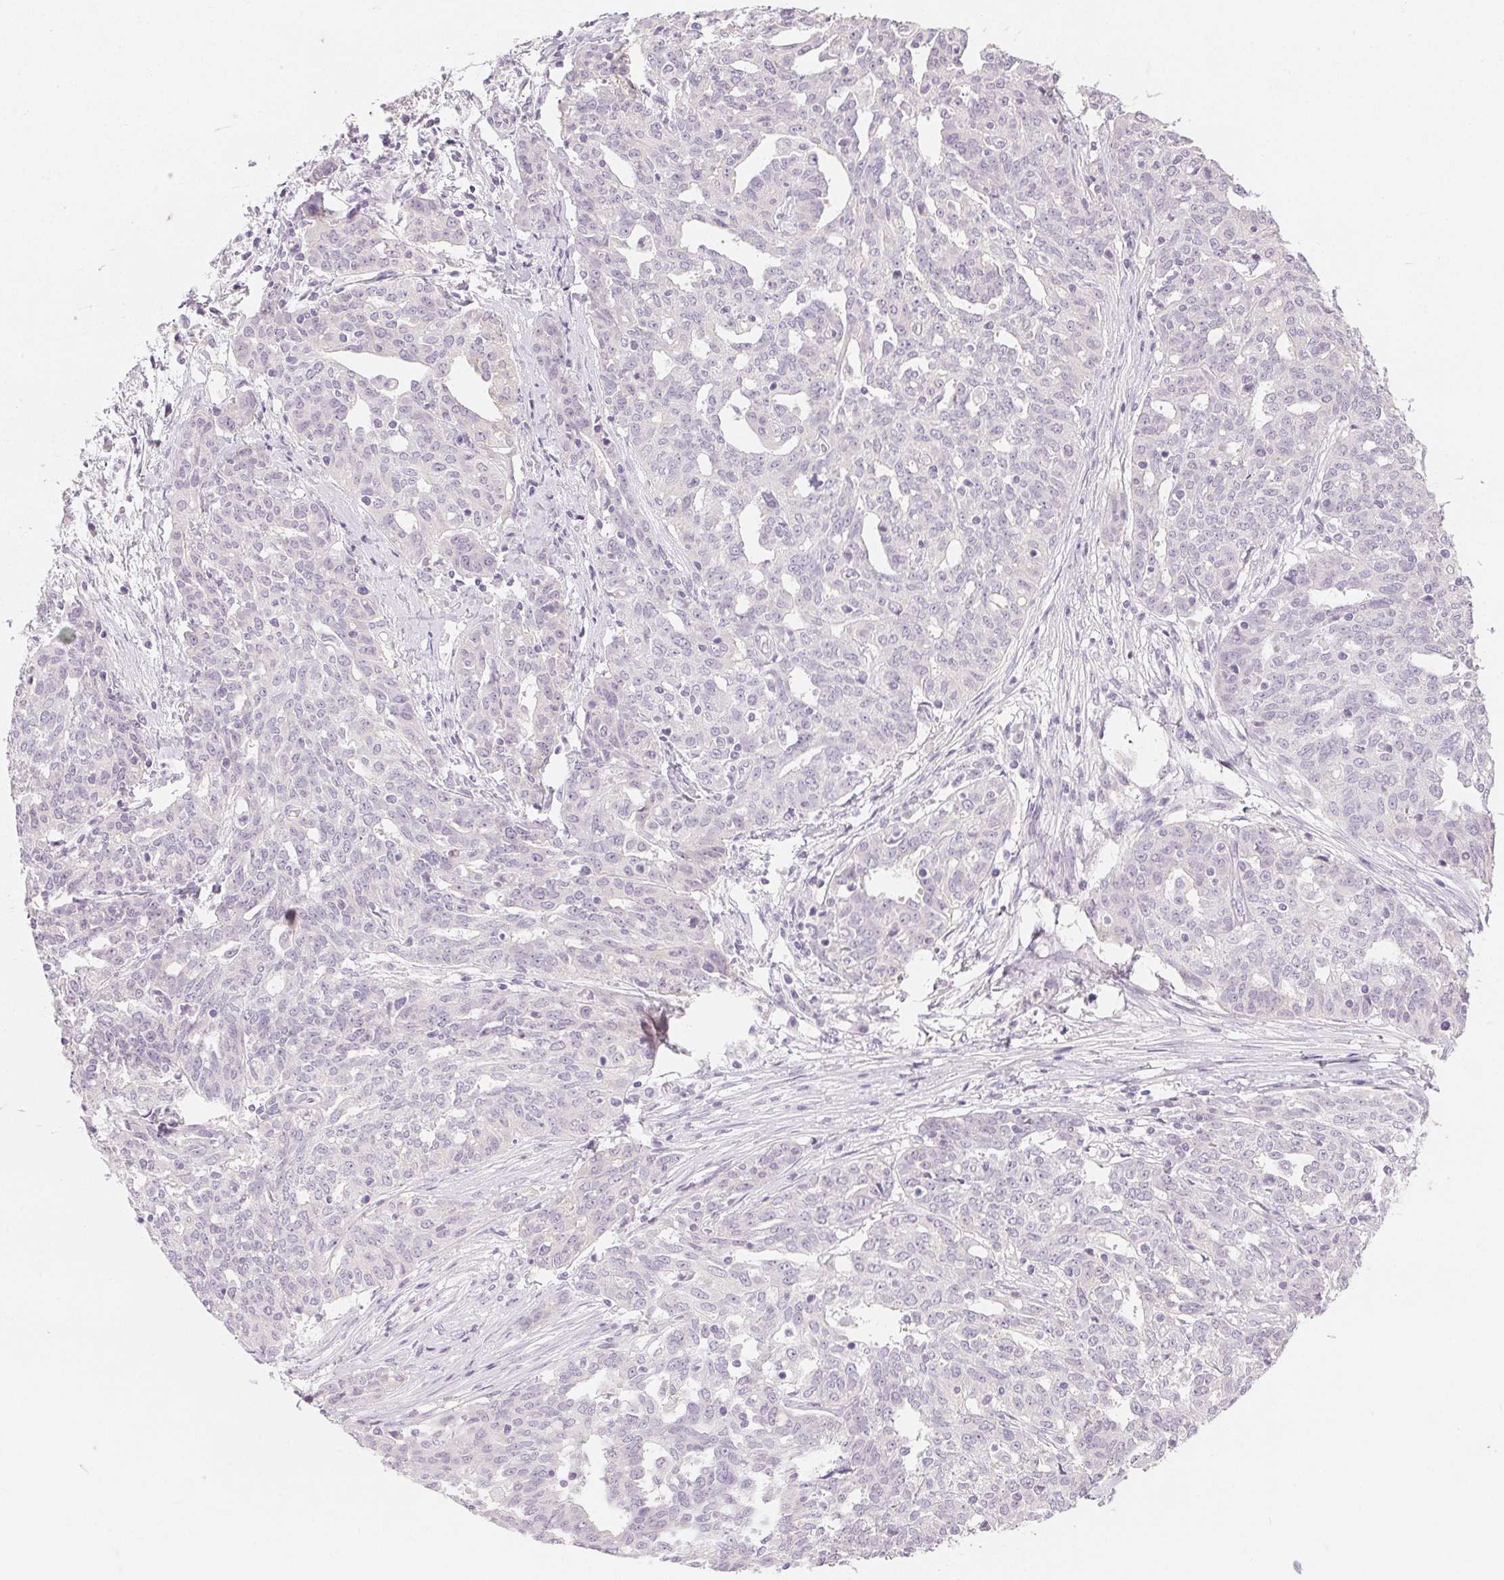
{"staining": {"intensity": "negative", "quantity": "none", "location": "none"}, "tissue": "ovarian cancer", "cell_type": "Tumor cells", "image_type": "cancer", "snomed": [{"axis": "morphology", "description": "Cystadenocarcinoma, serous, NOS"}, {"axis": "topography", "description": "Ovary"}], "caption": "Histopathology image shows no protein positivity in tumor cells of ovarian cancer (serous cystadenocarcinoma) tissue. (Brightfield microscopy of DAB (3,3'-diaminobenzidine) immunohistochemistry at high magnification).", "gene": "SFTPD", "patient": {"sex": "female", "age": 67}}